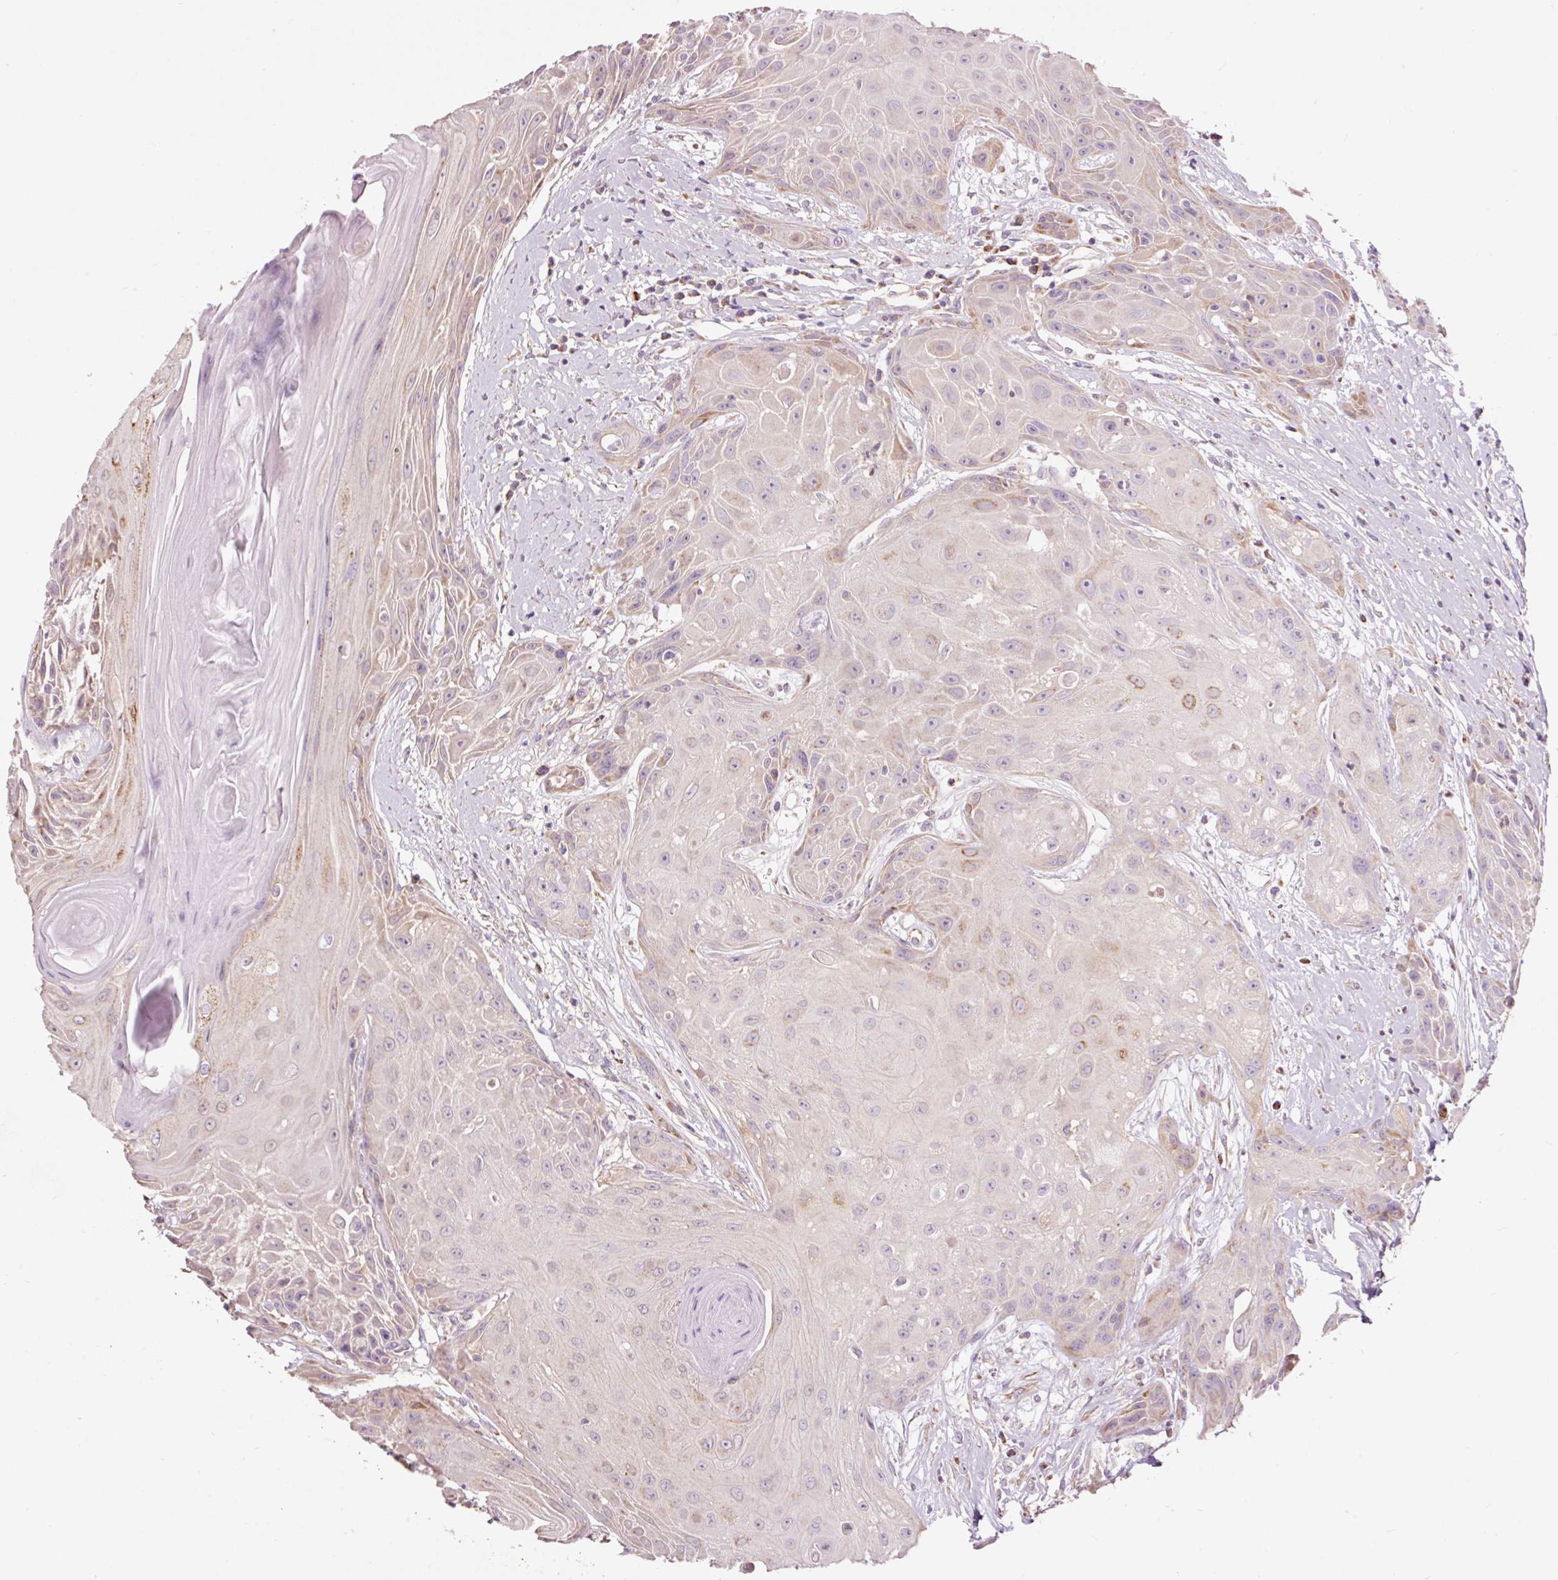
{"staining": {"intensity": "moderate", "quantity": "<25%", "location": "cytoplasmic/membranous"}, "tissue": "head and neck cancer", "cell_type": "Tumor cells", "image_type": "cancer", "snomed": [{"axis": "morphology", "description": "Squamous cell carcinoma, NOS"}, {"axis": "topography", "description": "Head-Neck"}], "caption": "Moderate cytoplasmic/membranous staining for a protein is seen in approximately <25% of tumor cells of head and neck squamous cell carcinoma using immunohistochemistry.", "gene": "PRDX5", "patient": {"sex": "female", "age": 73}}